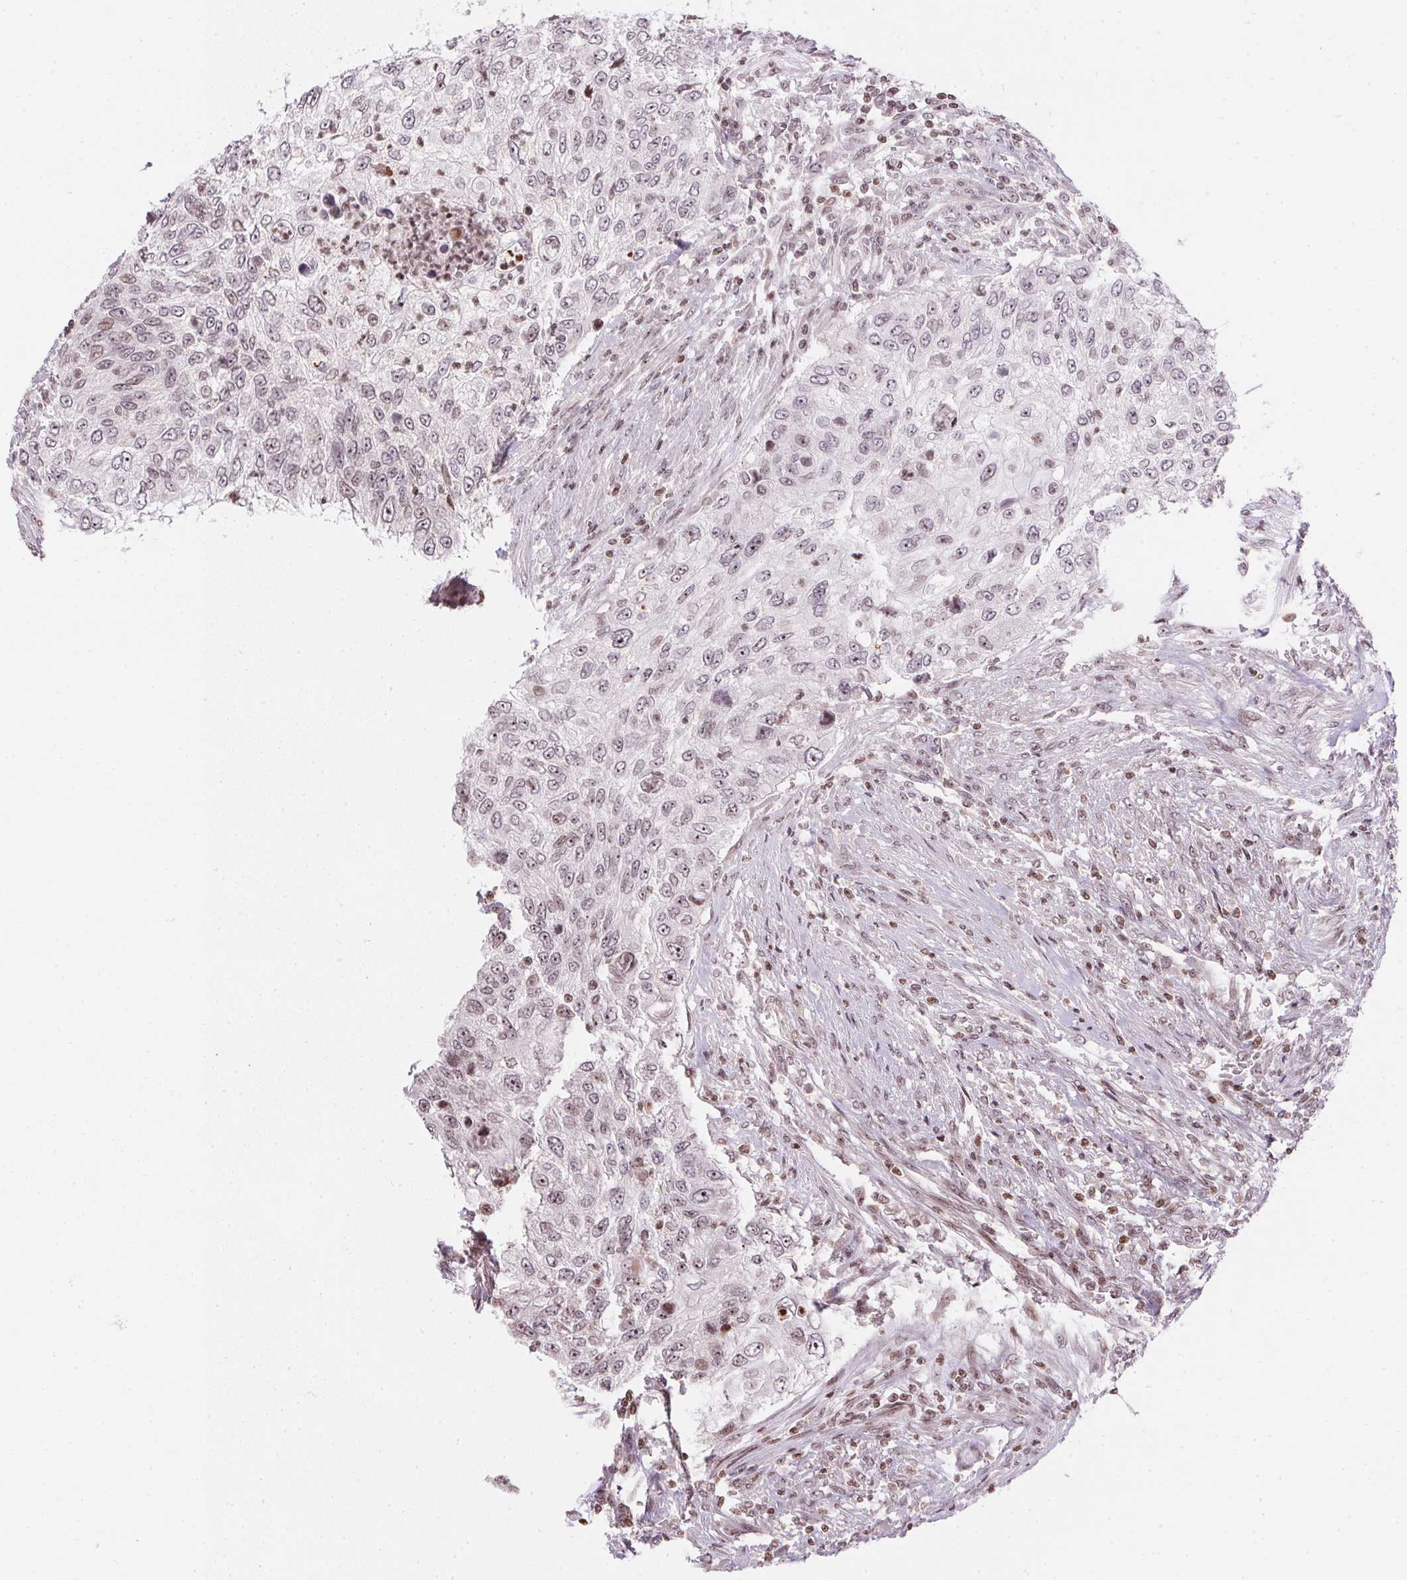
{"staining": {"intensity": "weak", "quantity": "<25%", "location": "nuclear"}, "tissue": "urothelial cancer", "cell_type": "Tumor cells", "image_type": "cancer", "snomed": [{"axis": "morphology", "description": "Urothelial carcinoma, High grade"}, {"axis": "topography", "description": "Urinary bladder"}], "caption": "Histopathology image shows no protein expression in tumor cells of high-grade urothelial carcinoma tissue. (DAB (3,3'-diaminobenzidine) IHC with hematoxylin counter stain).", "gene": "RNF181", "patient": {"sex": "female", "age": 60}}